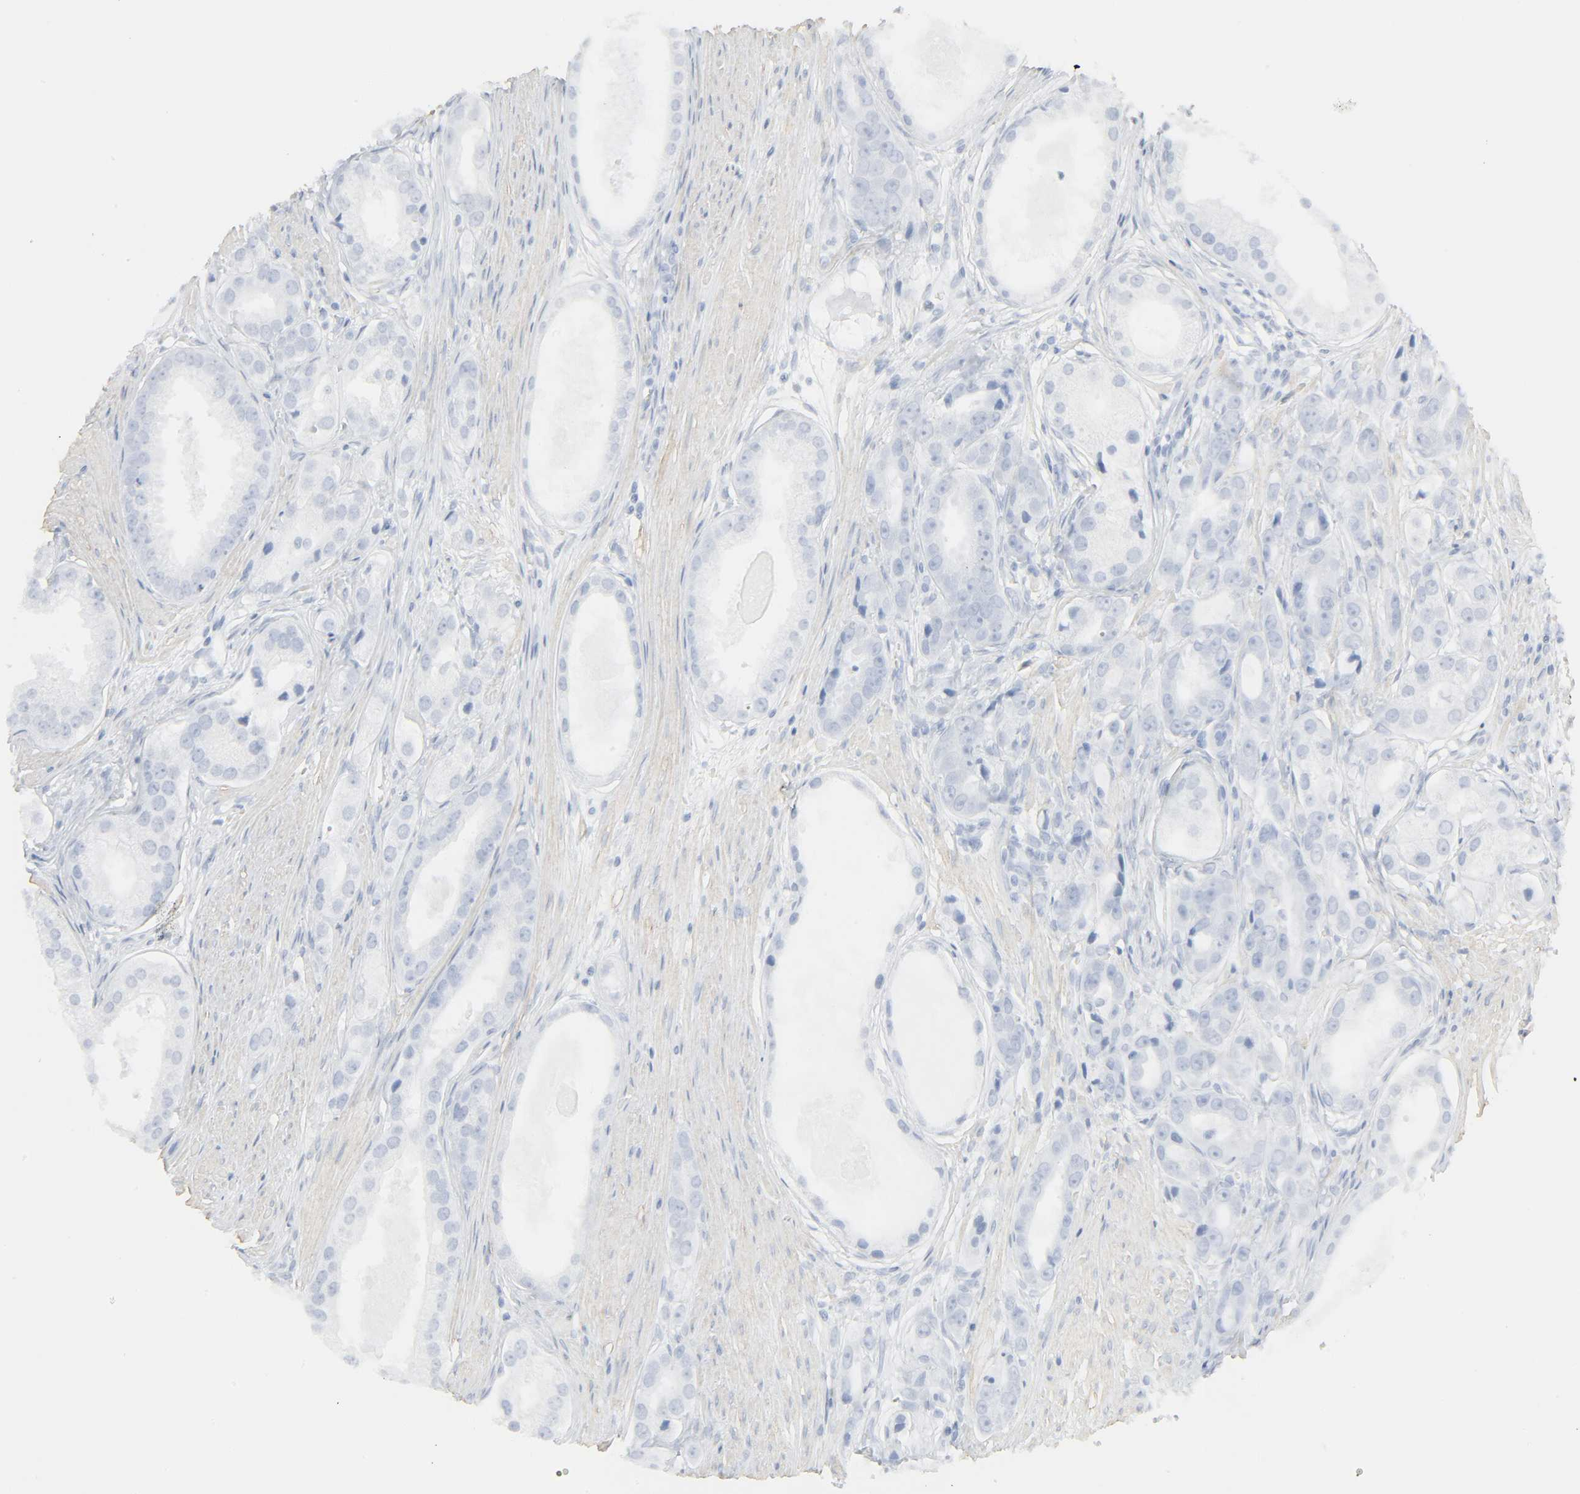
{"staining": {"intensity": "negative", "quantity": "none", "location": "none"}, "tissue": "prostate cancer", "cell_type": "Tumor cells", "image_type": "cancer", "snomed": [{"axis": "morphology", "description": "Adenocarcinoma, Medium grade"}, {"axis": "topography", "description": "Prostate"}], "caption": "The histopathology image shows no significant expression in tumor cells of adenocarcinoma (medium-grade) (prostate).", "gene": "ZBTB16", "patient": {"sex": "male", "age": 53}}